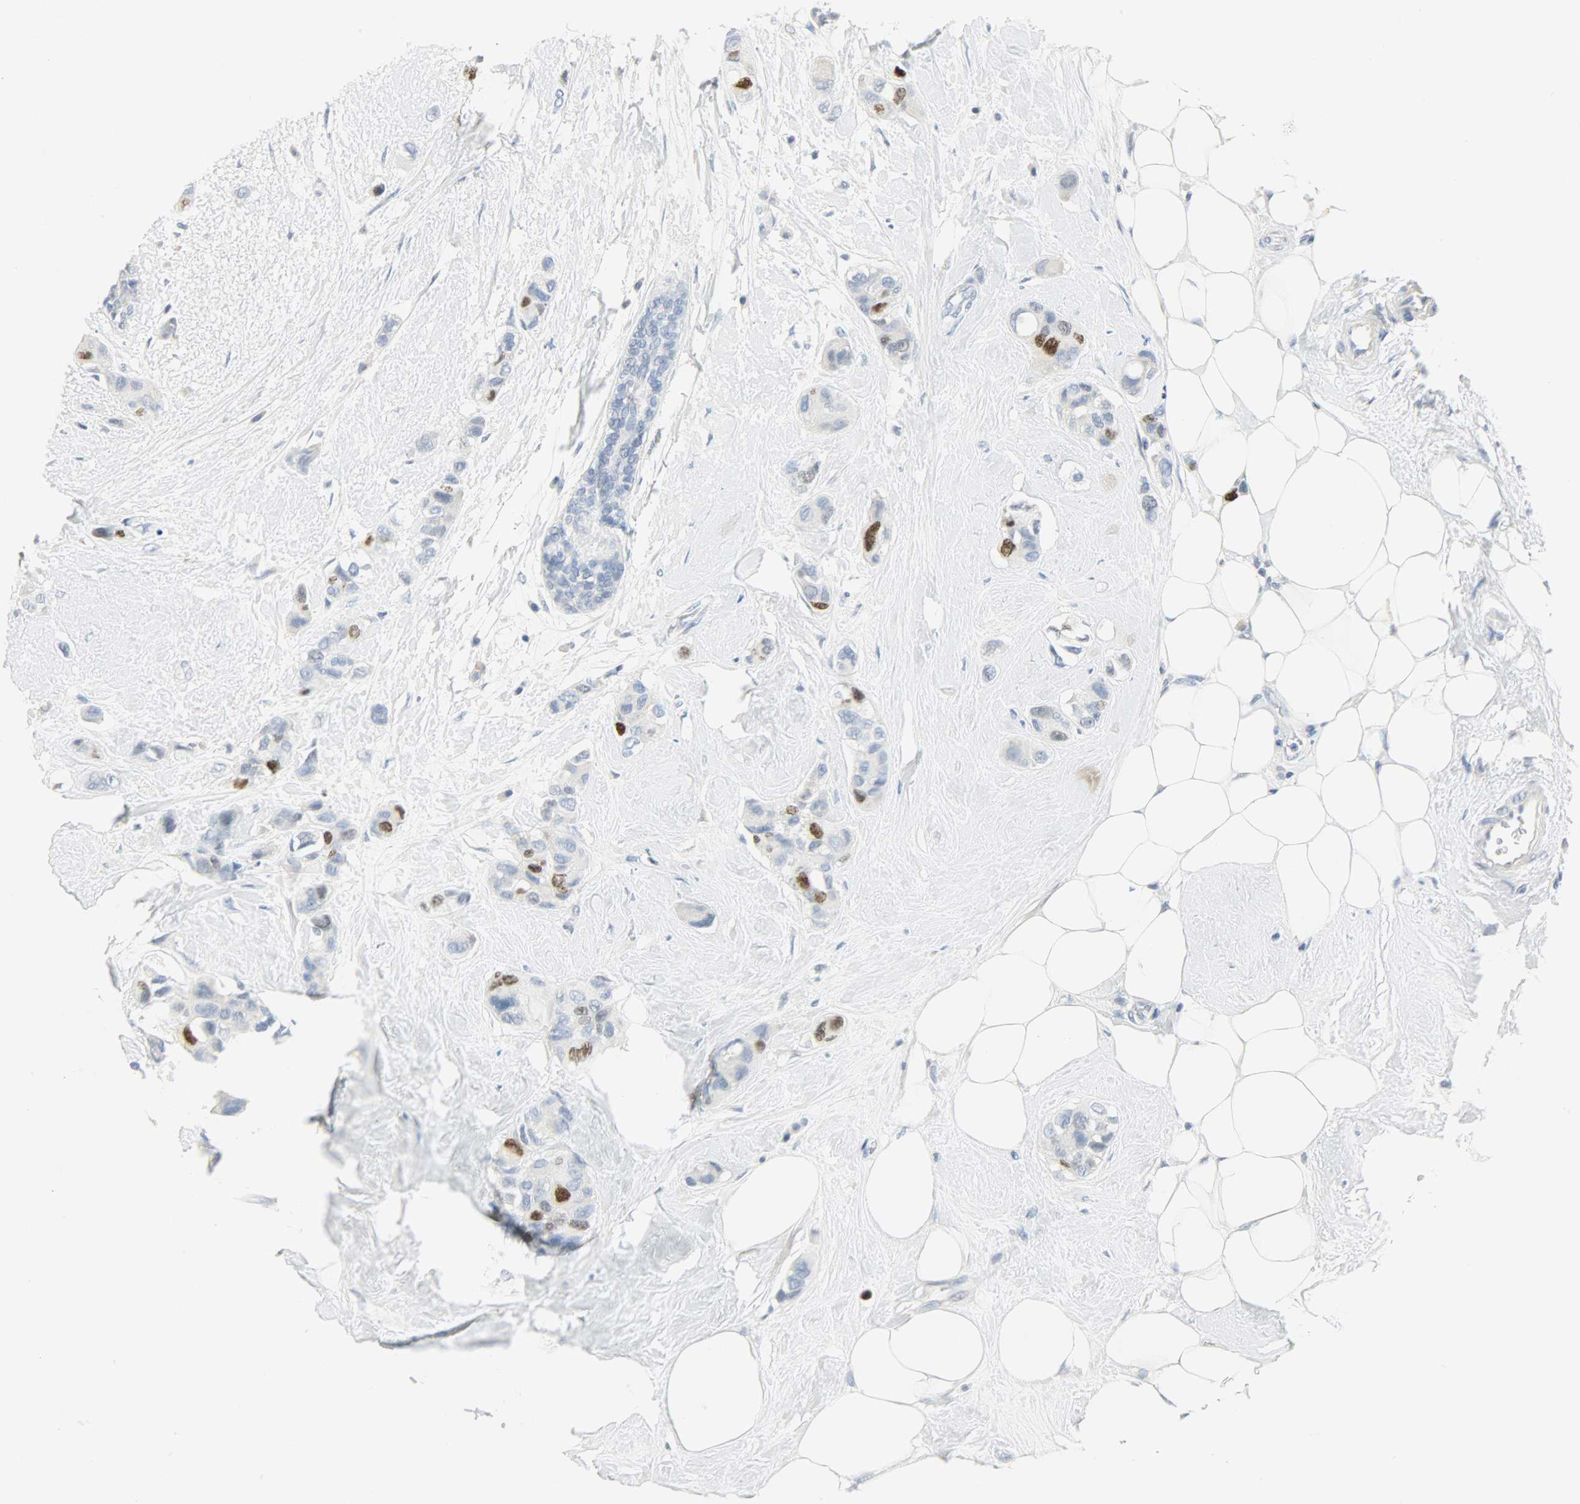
{"staining": {"intensity": "moderate", "quantity": "<25%", "location": "nuclear"}, "tissue": "breast cancer", "cell_type": "Tumor cells", "image_type": "cancer", "snomed": [{"axis": "morphology", "description": "Duct carcinoma"}, {"axis": "topography", "description": "Breast"}], "caption": "About <25% of tumor cells in breast invasive ductal carcinoma show moderate nuclear protein staining as visualized by brown immunohistochemical staining.", "gene": "HELLS", "patient": {"sex": "female", "age": 51}}